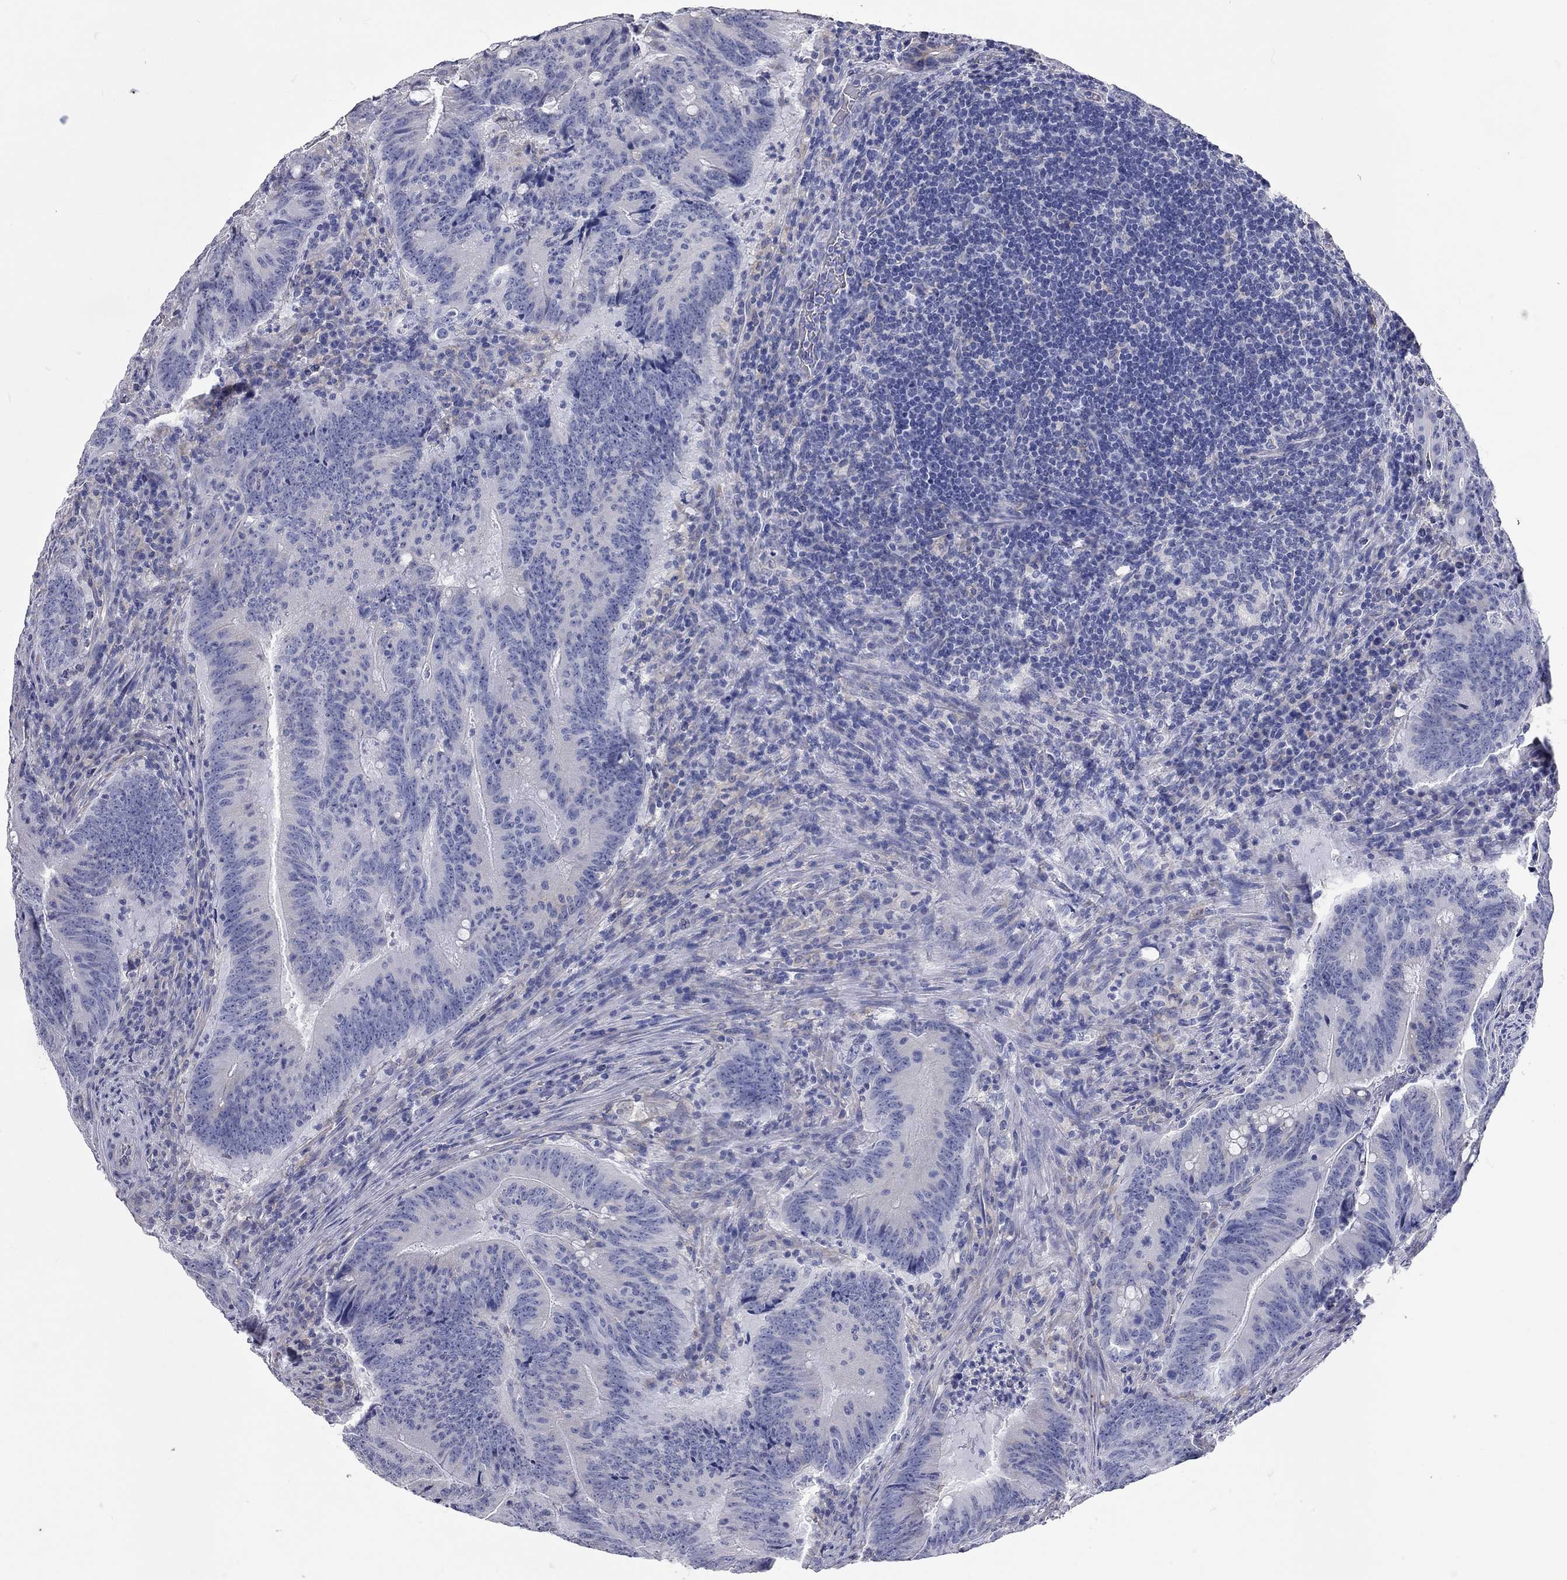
{"staining": {"intensity": "negative", "quantity": "none", "location": "none"}, "tissue": "colorectal cancer", "cell_type": "Tumor cells", "image_type": "cancer", "snomed": [{"axis": "morphology", "description": "Adenocarcinoma, NOS"}, {"axis": "topography", "description": "Colon"}], "caption": "Photomicrograph shows no significant protein positivity in tumor cells of colorectal cancer.", "gene": "XAGE2", "patient": {"sex": "female", "age": 87}}